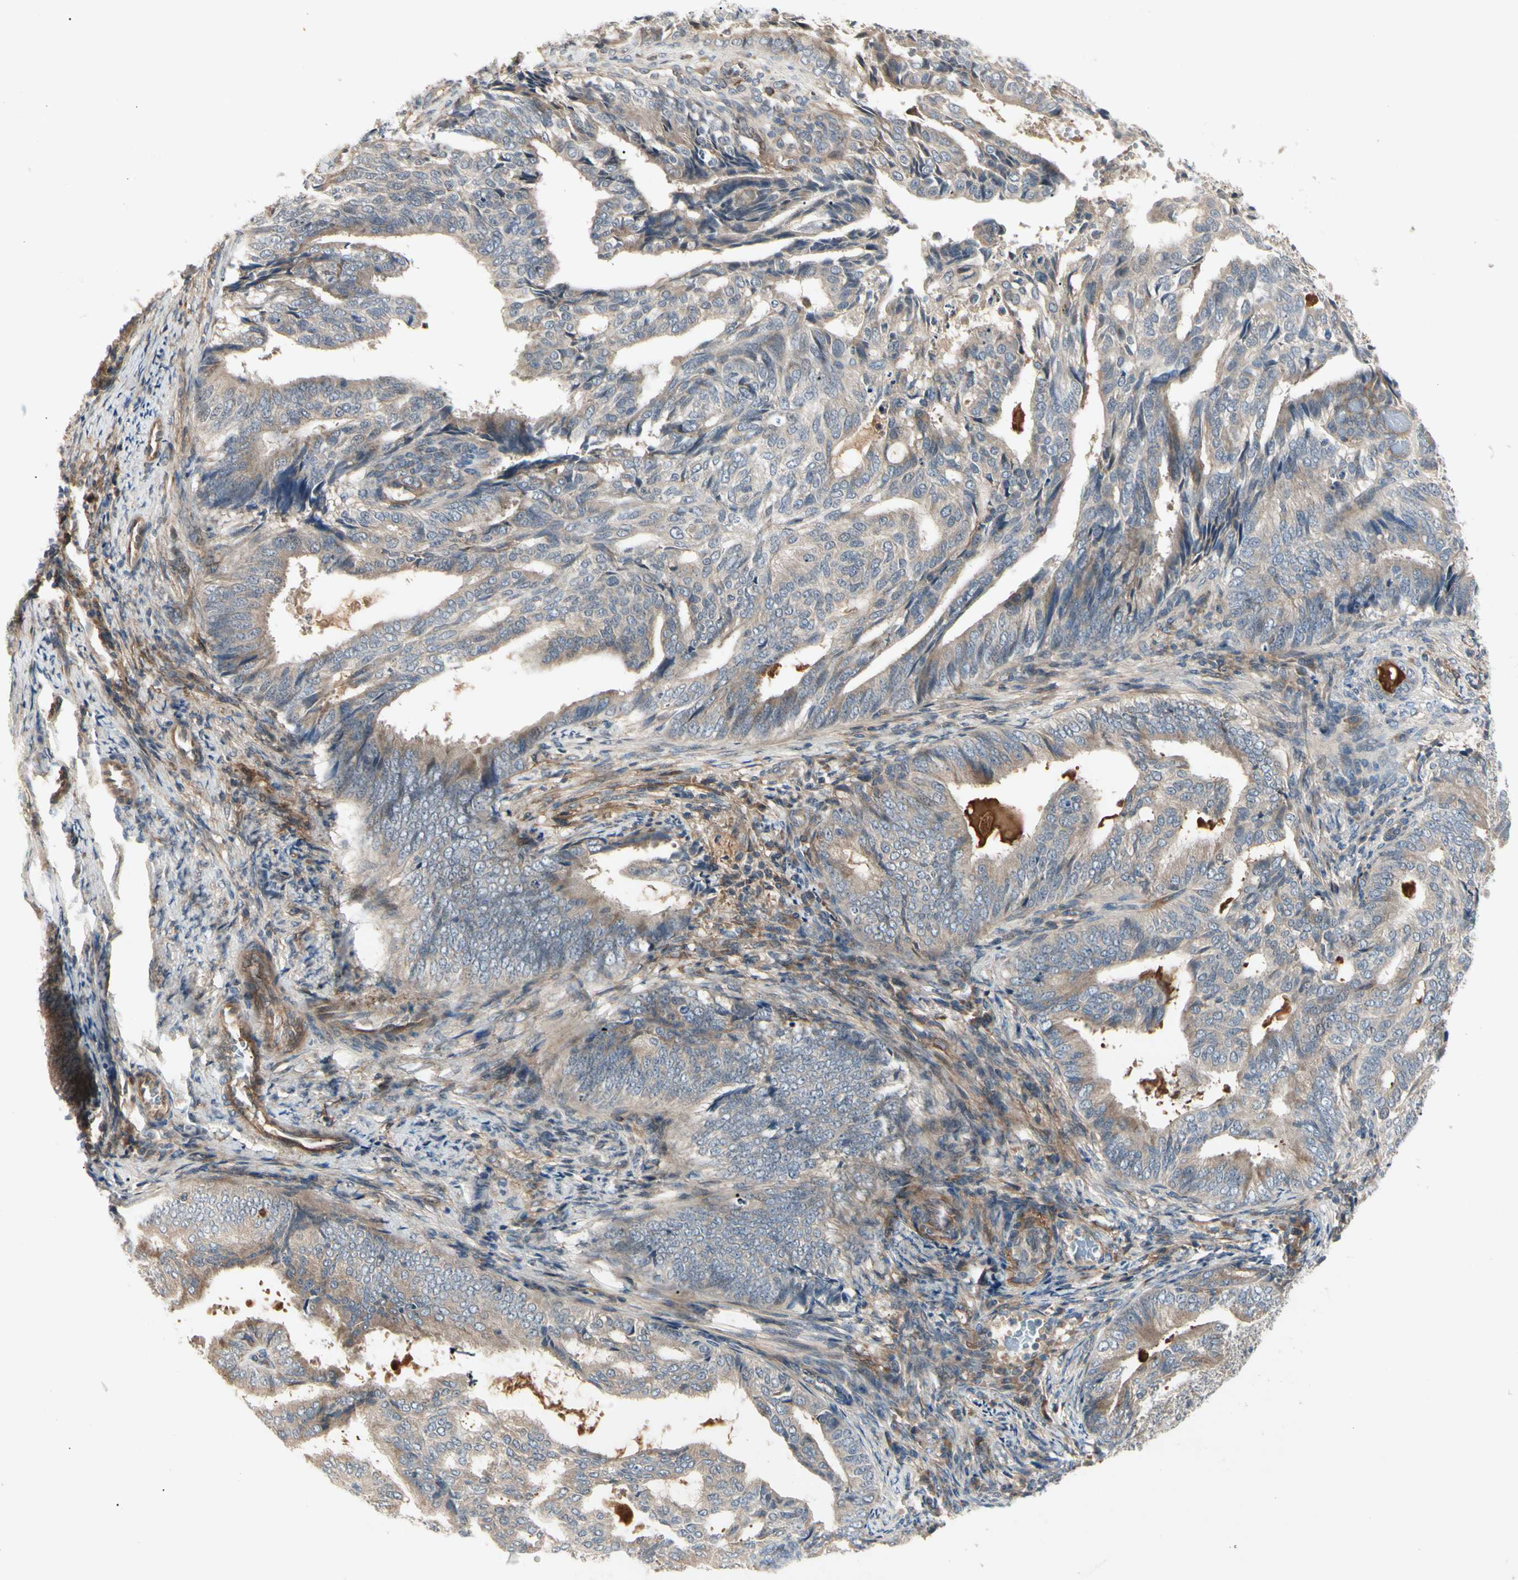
{"staining": {"intensity": "moderate", "quantity": ">75%", "location": "cytoplasmic/membranous"}, "tissue": "endometrial cancer", "cell_type": "Tumor cells", "image_type": "cancer", "snomed": [{"axis": "morphology", "description": "Adenocarcinoma, NOS"}, {"axis": "topography", "description": "Endometrium"}], "caption": "Immunohistochemical staining of endometrial adenocarcinoma displays medium levels of moderate cytoplasmic/membranous staining in about >75% of tumor cells. The protein is shown in brown color, while the nuclei are stained blue.", "gene": "F2R", "patient": {"sex": "female", "age": 58}}